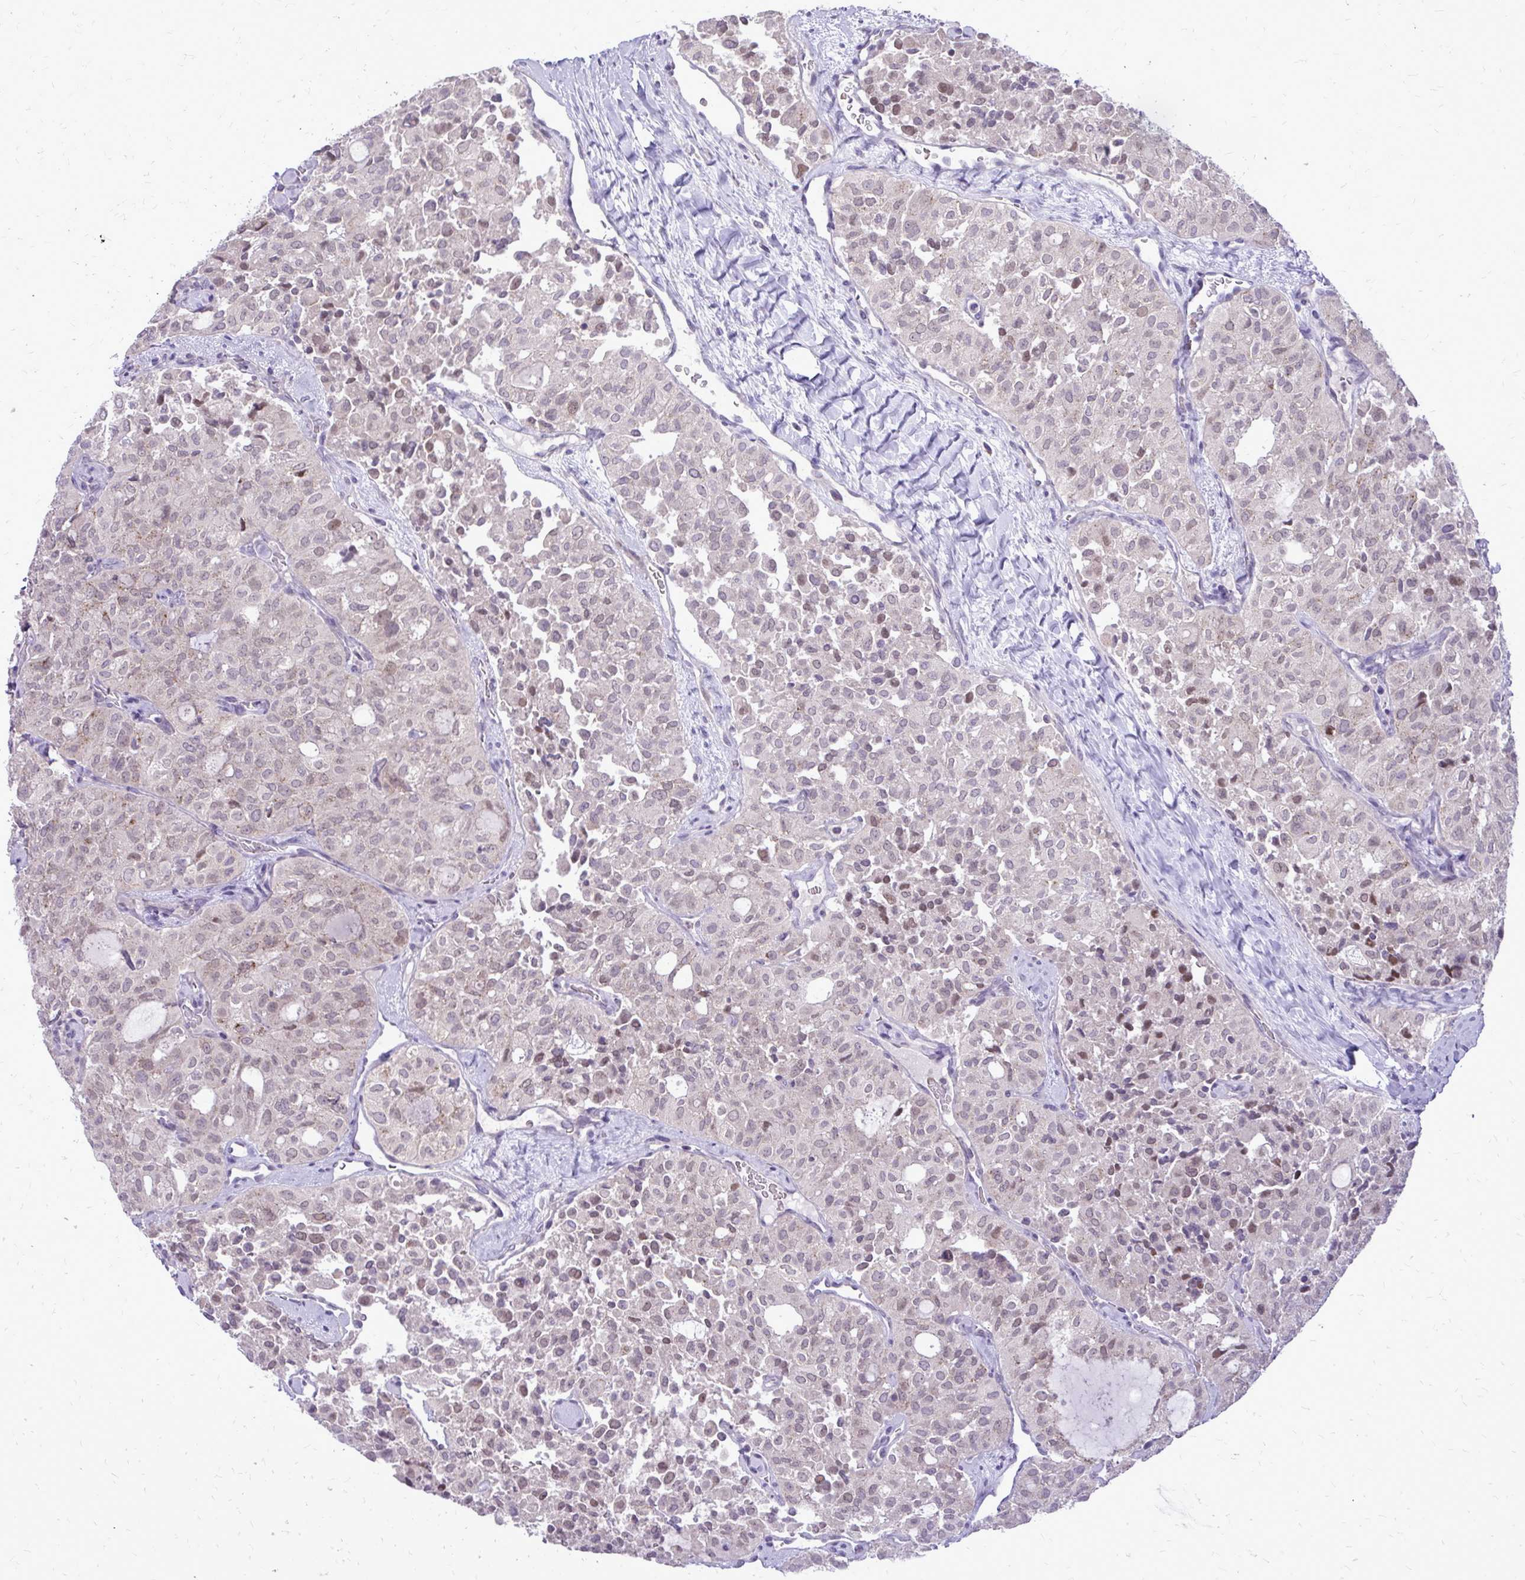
{"staining": {"intensity": "weak", "quantity": "<25%", "location": "nuclear"}, "tissue": "thyroid cancer", "cell_type": "Tumor cells", "image_type": "cancer", "snomed": [{"axis": "morphology", "description": "Follicular adenoma carcinoma, NOS"}, {"axis": "topography", "description": "Thyroid gland"}], "caption": "DAB (3,3'-diaminobenzidine) immunohistochemical staining of human thyroid cancer (follicular adenoma carcinoma) demonstrates no significant staining in tumor cells.", "gene": "DPY19L1", "patient": {"sex": "male", "age": 75}}